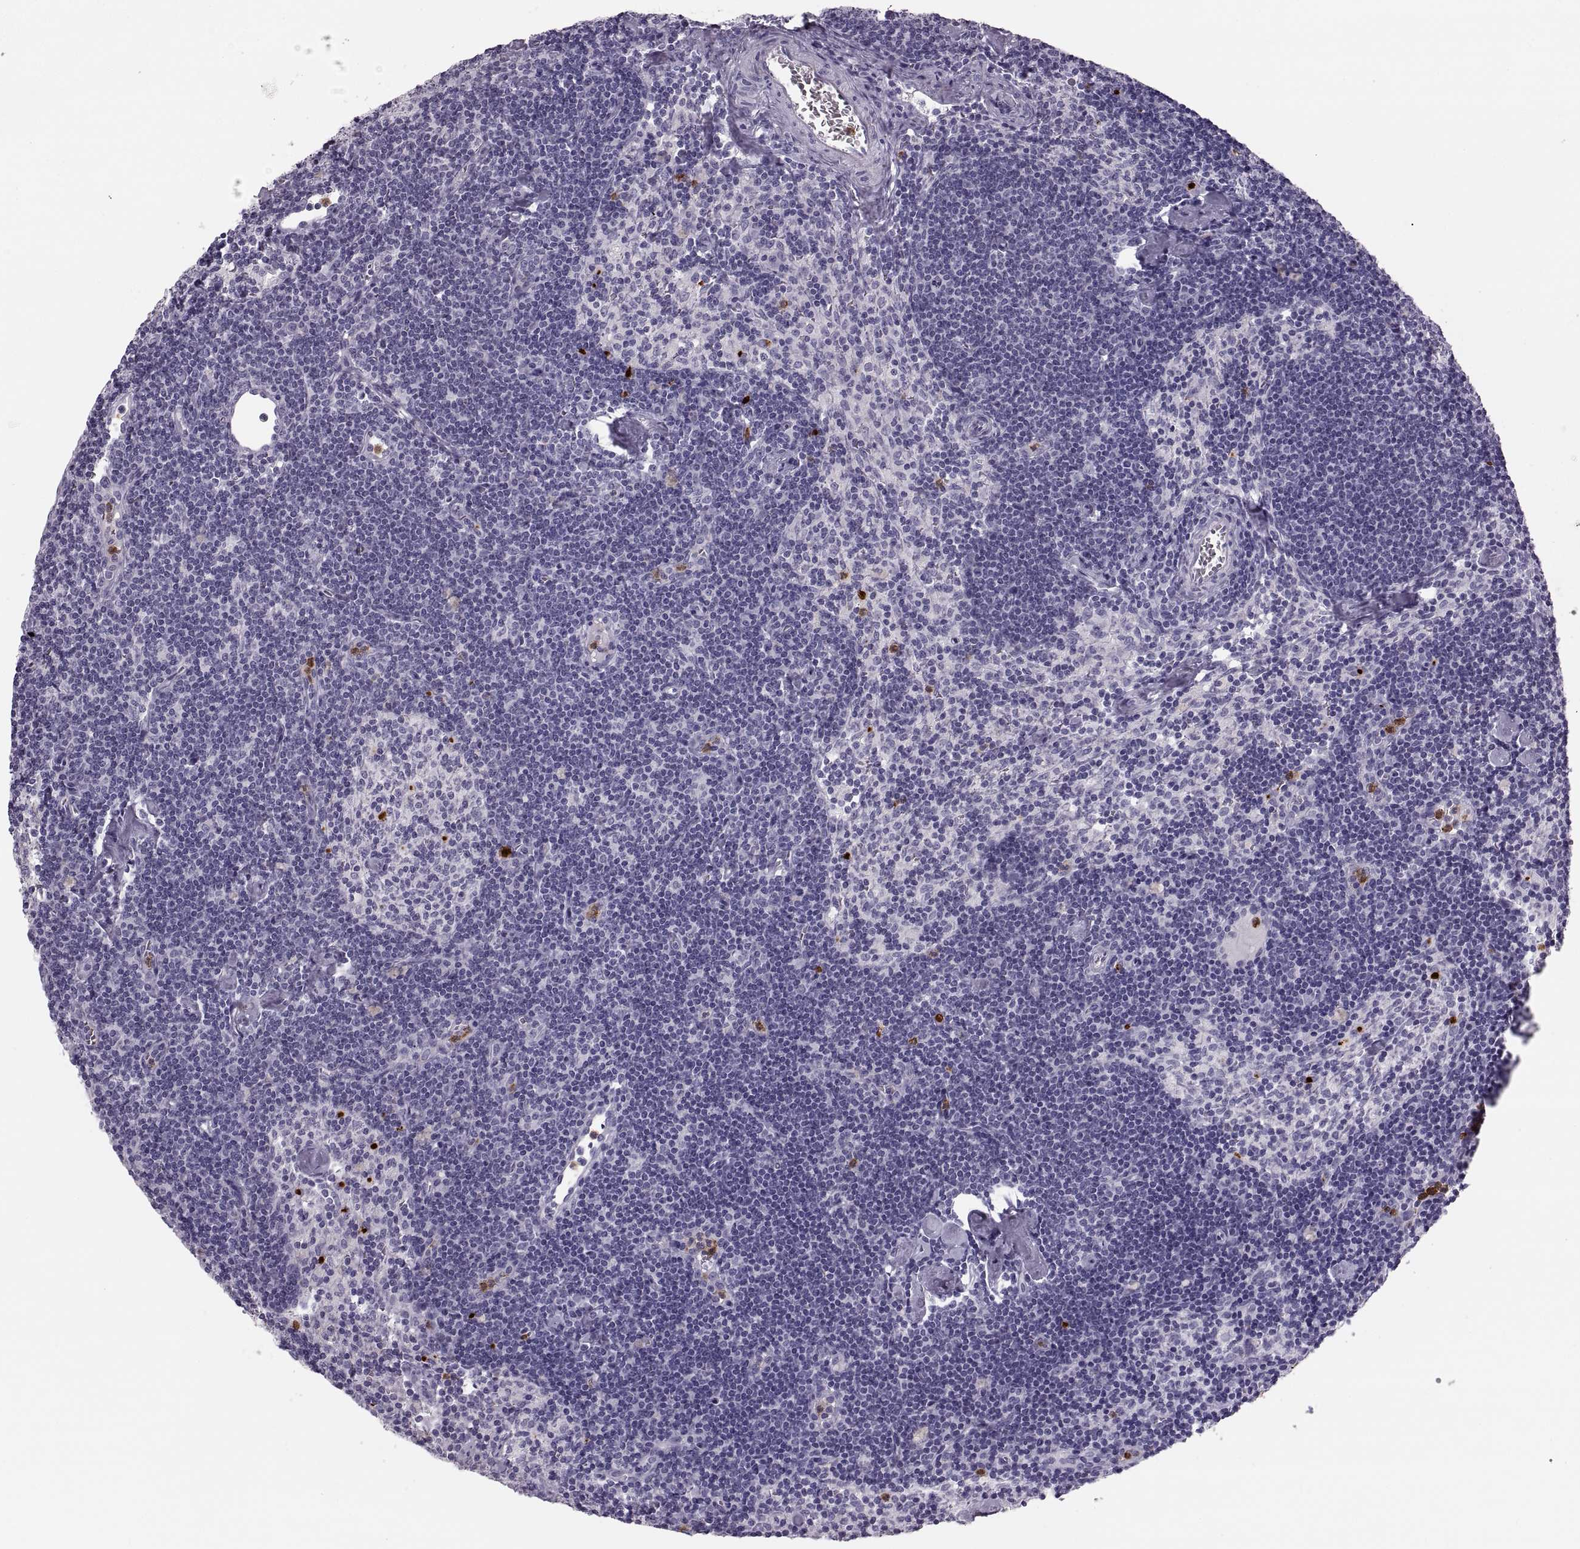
{"staining": {"intensity": "strong", "quantity": "<25%", "location": "cytoplasmic/membranous"}, "tissue": "lymph node", "cell_type": "Germinal center cells", "image_type": "normal", "snomed": [{"axis": "morphology", "description": "Normal tissue, NOS"}, {"axis": "topography", "description": "Lymph node"}], "caption": "This histopathology image reveals unremarkable lymph node stained with IHC to label a protein in brown. The cytoplasmic/membranous of germinal center cells show strong positivity for the protein. Nuclei are counter-stained blue.", "gene": "MILR1", "patient": {"sex": "female", "age": 42}}